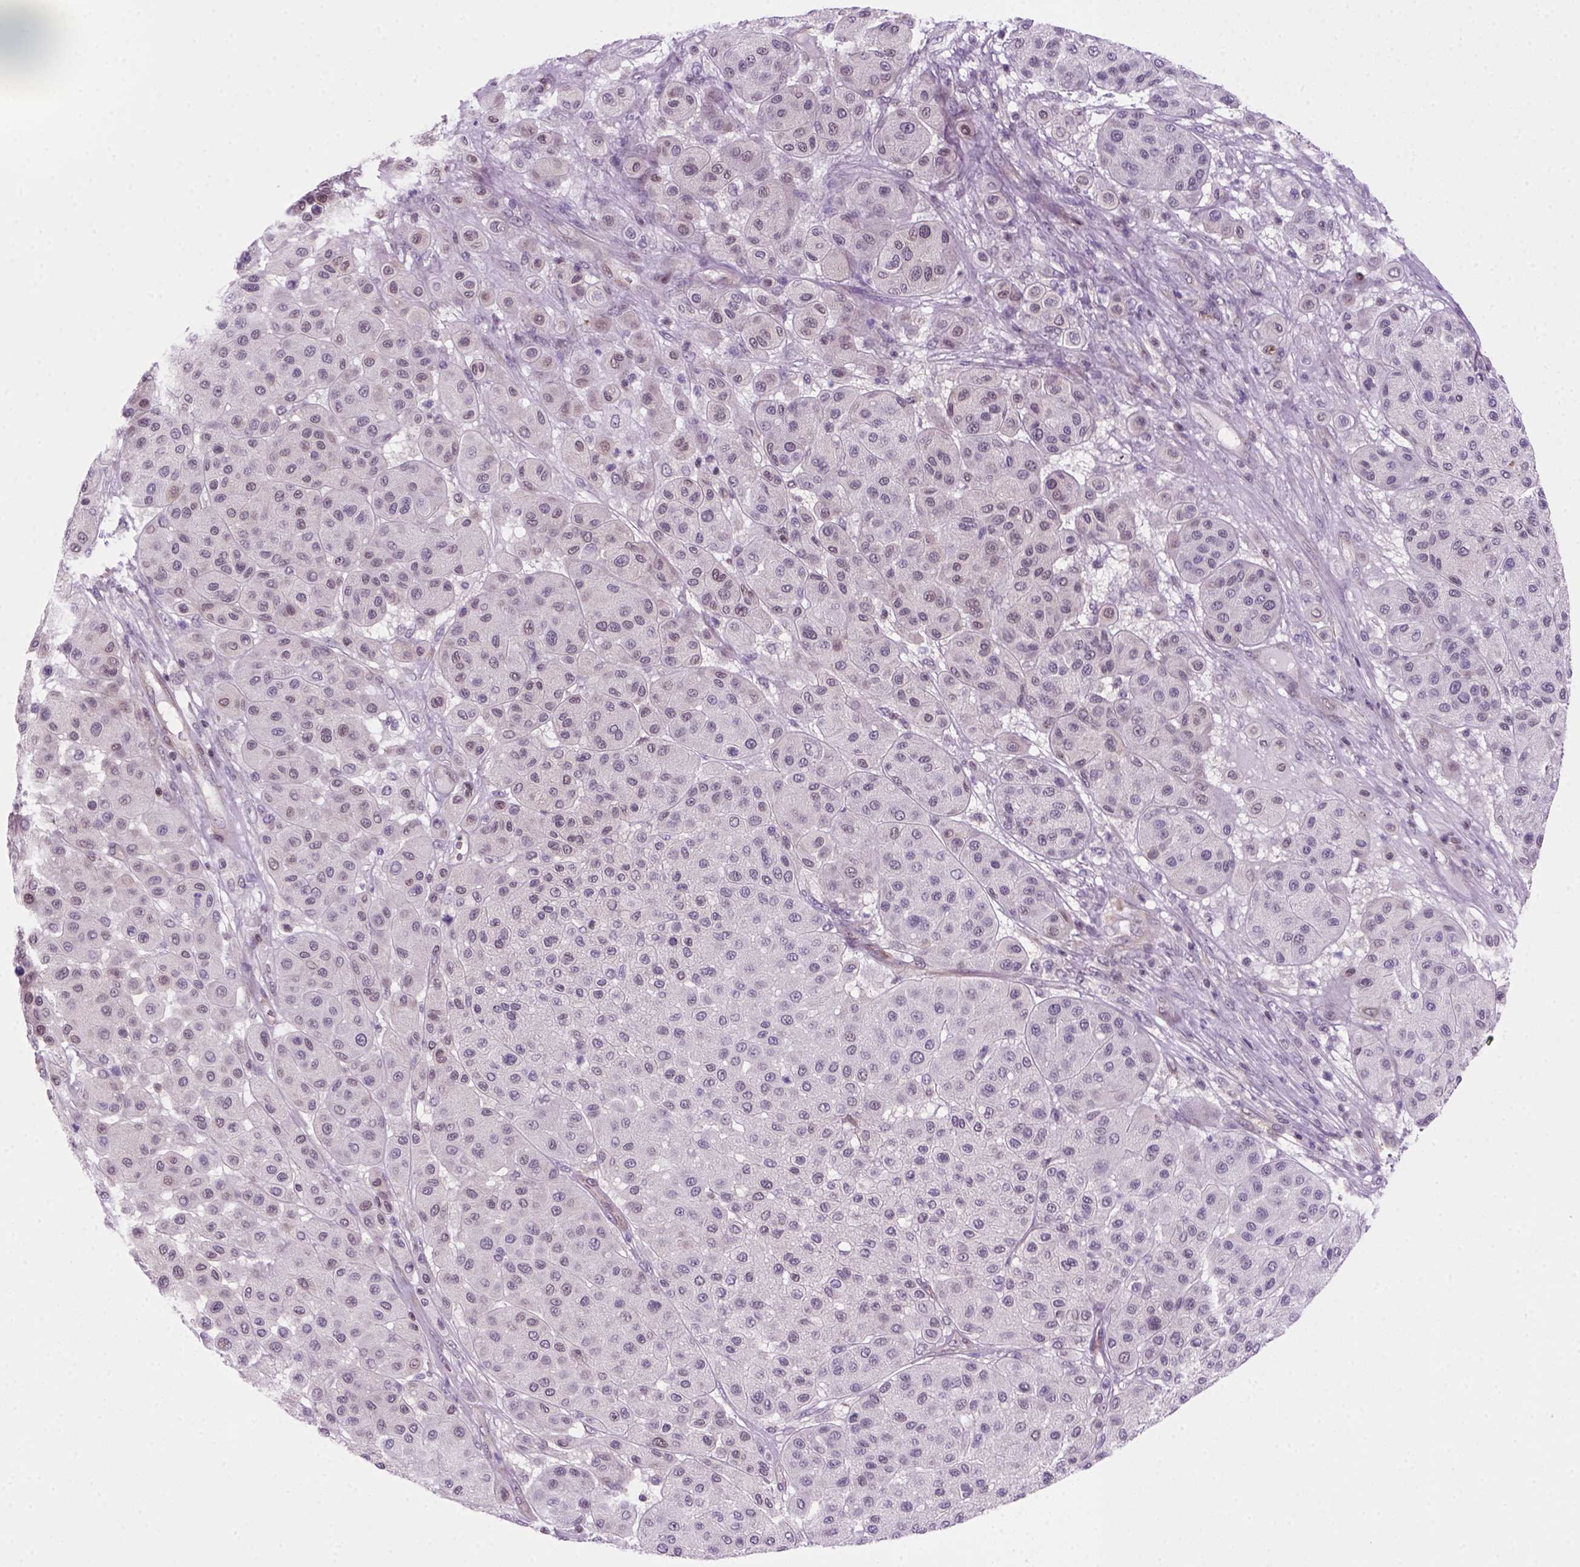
{"staining": {"intensity": "weak", "quantity": "<25%", "location": "nuclear"}, "tissue": "melanoma", "cell_type": "Tumor cells", "image_type": "cancer", "snomed": [{"axis": "morphology", "description": "Malignant melanoma, Metastatic site"}, {"axis": "topography", "description": "Smooth muscle"}], "caption": "An IHC micrograph of malignant melanoma (metastatic site) is shown. There is no staining in tumor cells of malignant melanoma (metastatic site).", "gene": "MGMT", "patient": {"sex": "male", "age": 41}}